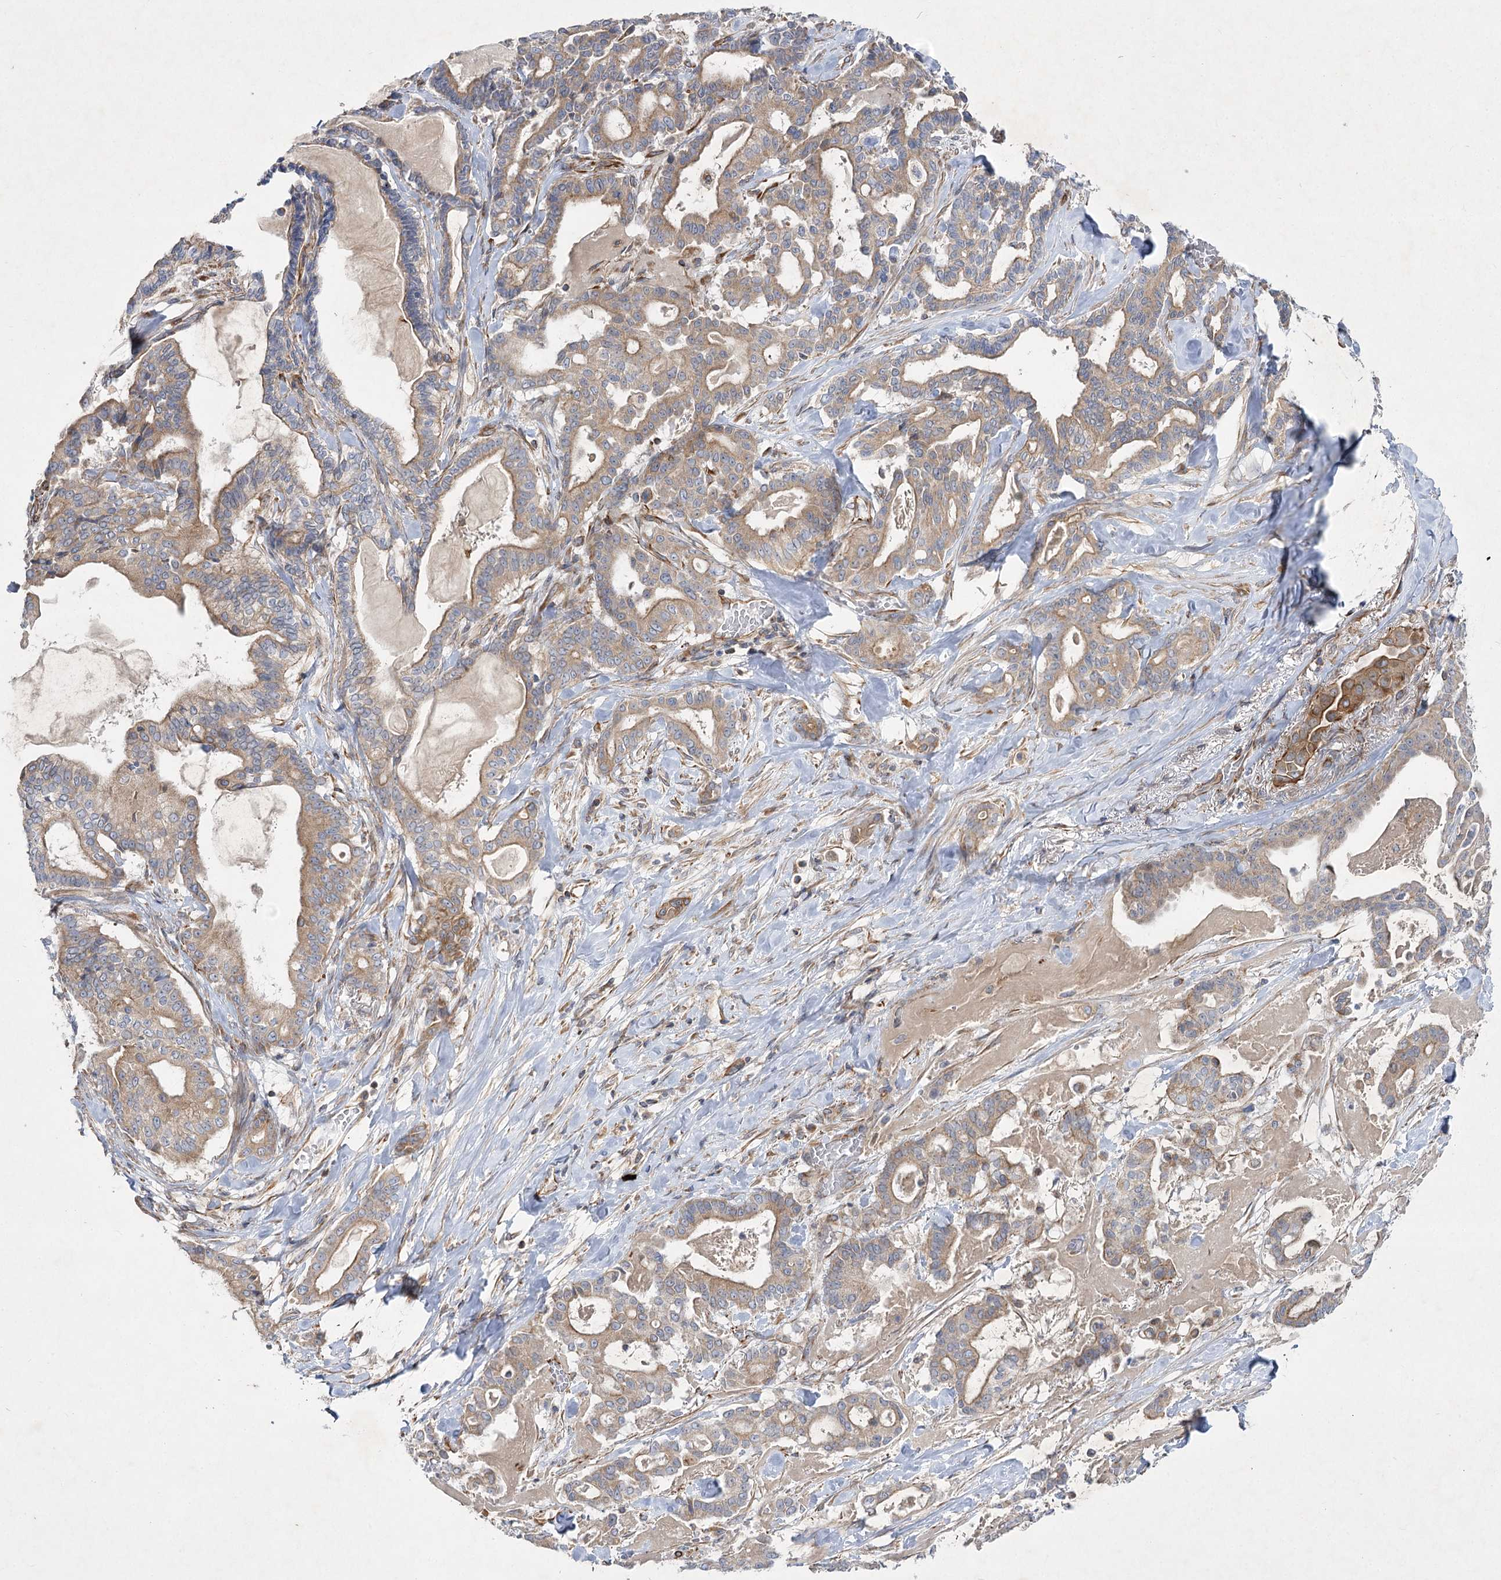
{"staining": {"intensity": "moderate", "quantity": ">75%", "location": "cytoplasmic/membranous"}, "tissue": "pancreatic cancer", "cell_type": "Tumor cells", "image_type": "cancer", "snomed": [{"axis": "morphology", "description": "Adenocarcinoma, NOS"}, {"axis": "topography", "description": "Pancreas"}], "caption": "The immunohistochemical stain labels moderate cytoplasmic/membranous positivity in tumor cells of pancreatic cancer tissue. Immunohistochemistry (ihc) stains the protein in brown and the nuclei are stained blue.", "gene": "KIAA0825", "patient": {"sex": "male", "age": 63}}